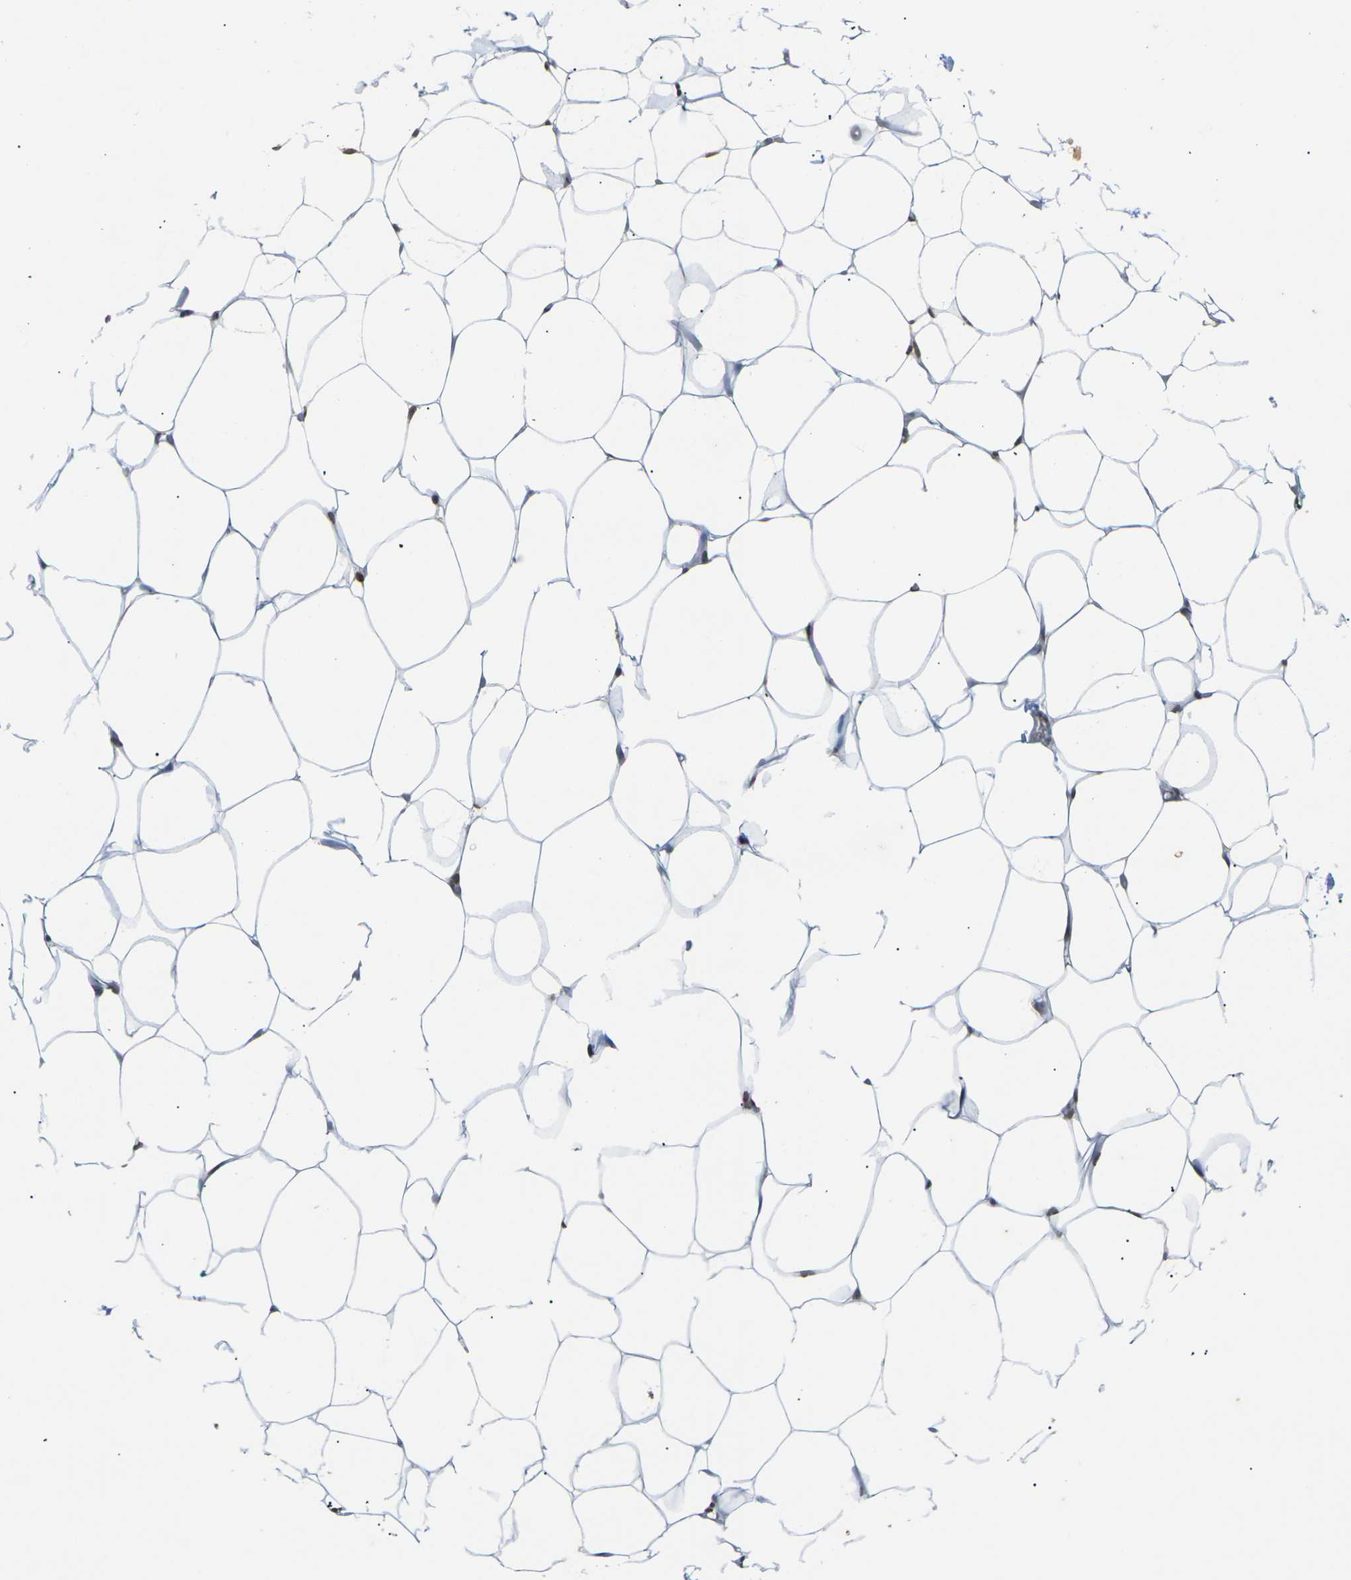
{"staining": {"intensity": "moderate", "quantity": ">75%", "location": "nuclear"}, "tissue": "adipose tissue", "cell_type": "Adipocytes", "image_type": "normal", "snomed": [{"axis": "morphology", "description": "Normal tissue, NOS"}, {"axis": "topography", "description": "Breast"}, {"axis": "topography", "description": "Adipose tissue"}], "caption": "Protein staining displays moderate nuclear positivity in approximately >75% of adipocytes in unremarkable adipose tissue. (DAB (3,3'-diaminobenzidine) = brown stain, brightfield microscopy at high magnification).", "gene": "ETV5", "patient": {"sex": "female", "age": 25}}